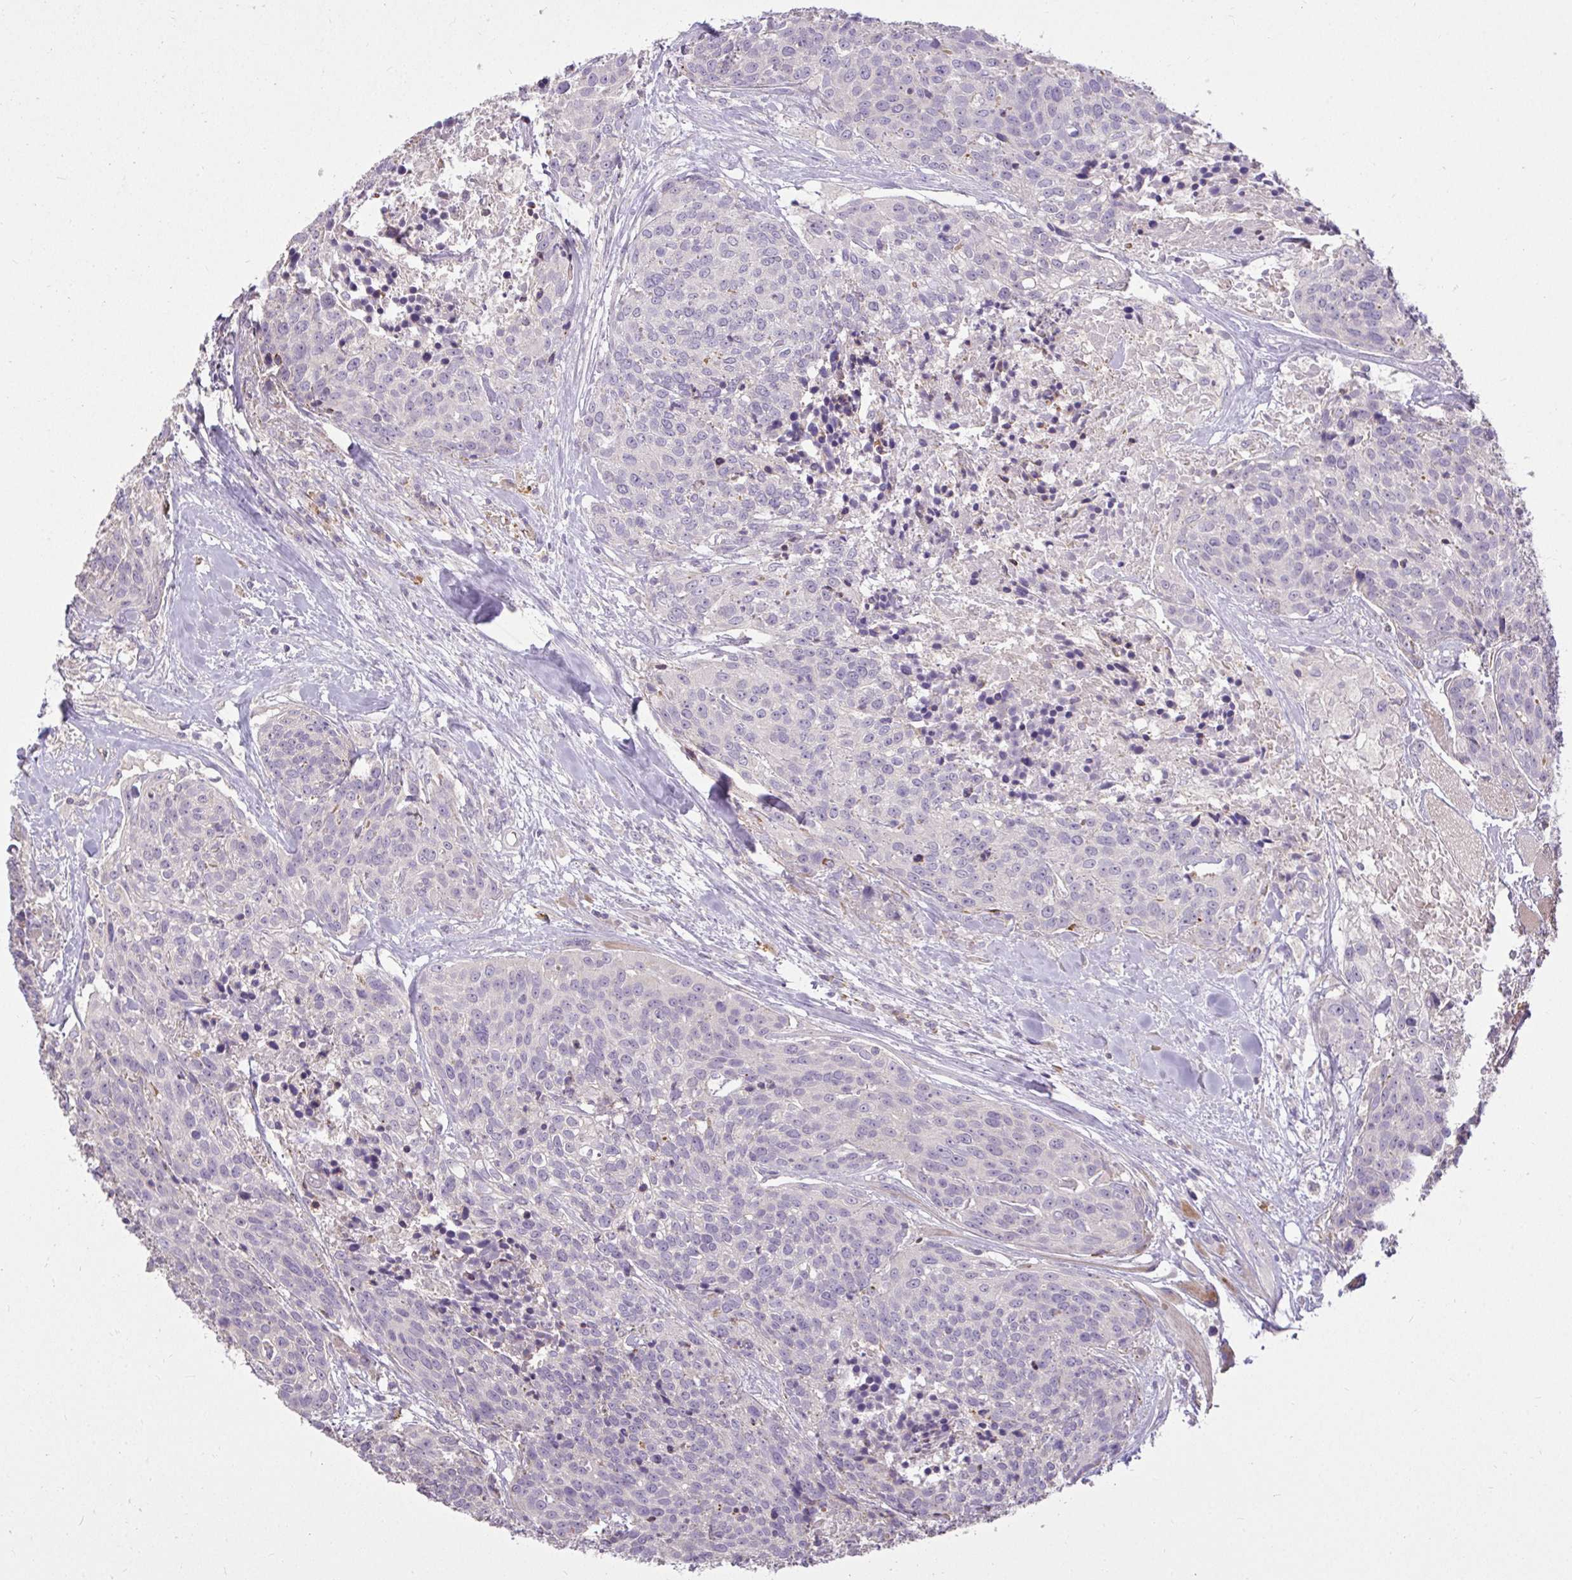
{"staining": {"intensity": "negative", "quantity": "none", "location": "none"}, "tissue": "head and neck cancer", "cell_type": "Tumor cells", "image_type": "cancer", "snomed": [{"axis": "morphology", "description": "Squamous cell carcinoma, NOS"}, {"axis": "topography", "description": "Oral tissue"}, {"axis": "topography", "description": "Head-Neck"}], "caption": "High power microscopy photomicrograph of an immunohistochemistry image of head and neck cancer (squamous cell carcinoma), revealing no significant staining in tumor cells. (Immunohistochemistry, brightfield microscopy, high magnification).", "gene": "STRIP1", "patient": {"sex": "male", "age": 64}}